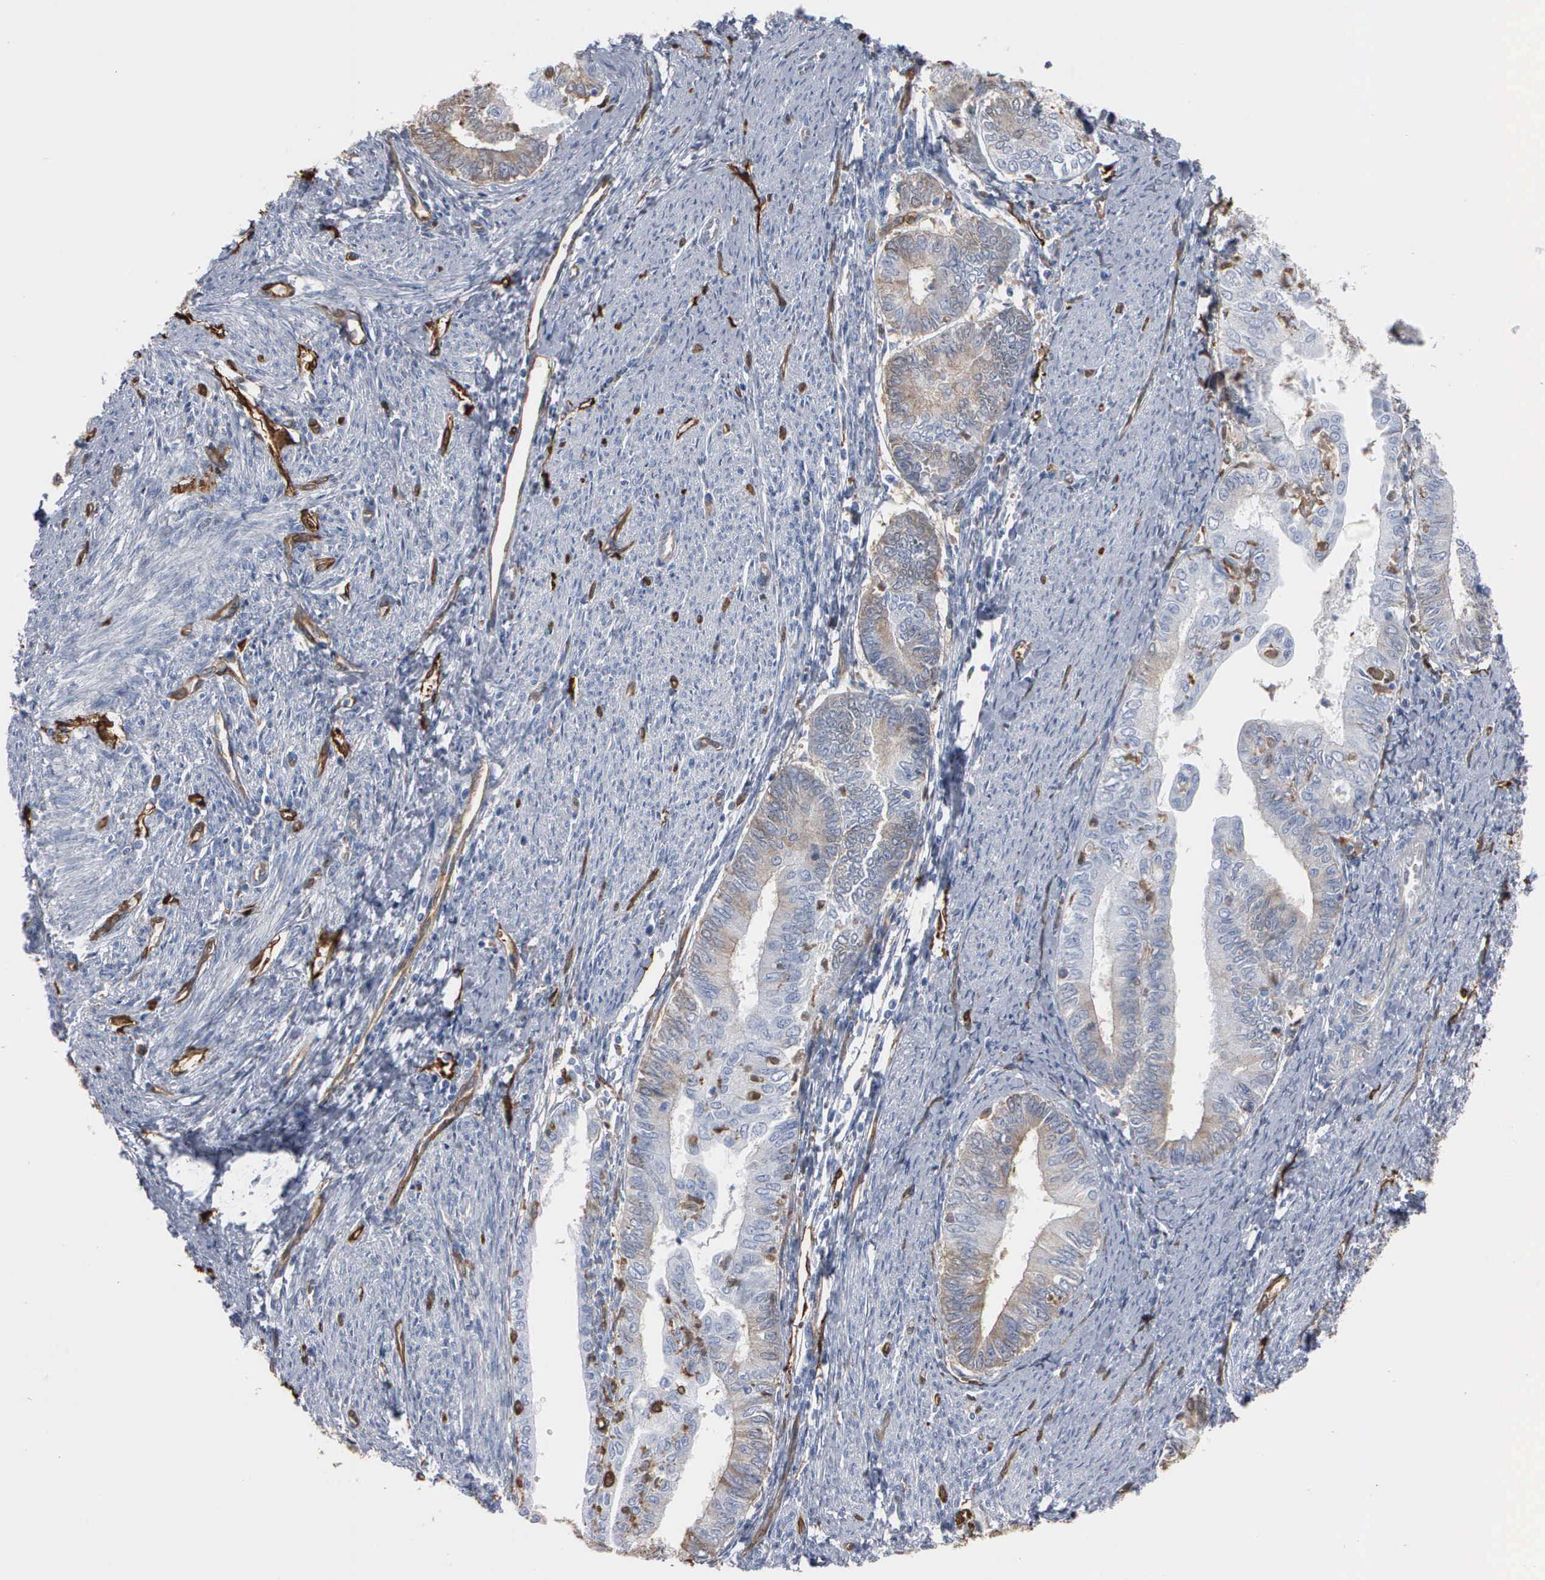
{"staining": {"intensity": "weak", "quantity": "25%-75%", "location": "cytoplasmic/membranous"}, "tissue": "endometrial cancer", "cell_type": "Tumor cells", "image_type": "cancer", "snomed": [{"axis": "morphology", "description": "Adenocarcinoma, NOS"}, {"axis": "topography", "description": "Endometrium"}], "caption": "Immunohistochemical staining of human endometrial cancer demonstrates low levels of weak cytoplasmic/membranous protein staining in approximately 25%-75% of tumor cells.", "gene": "FSCN1", "patient": {"sex": "female", "age": 66}}